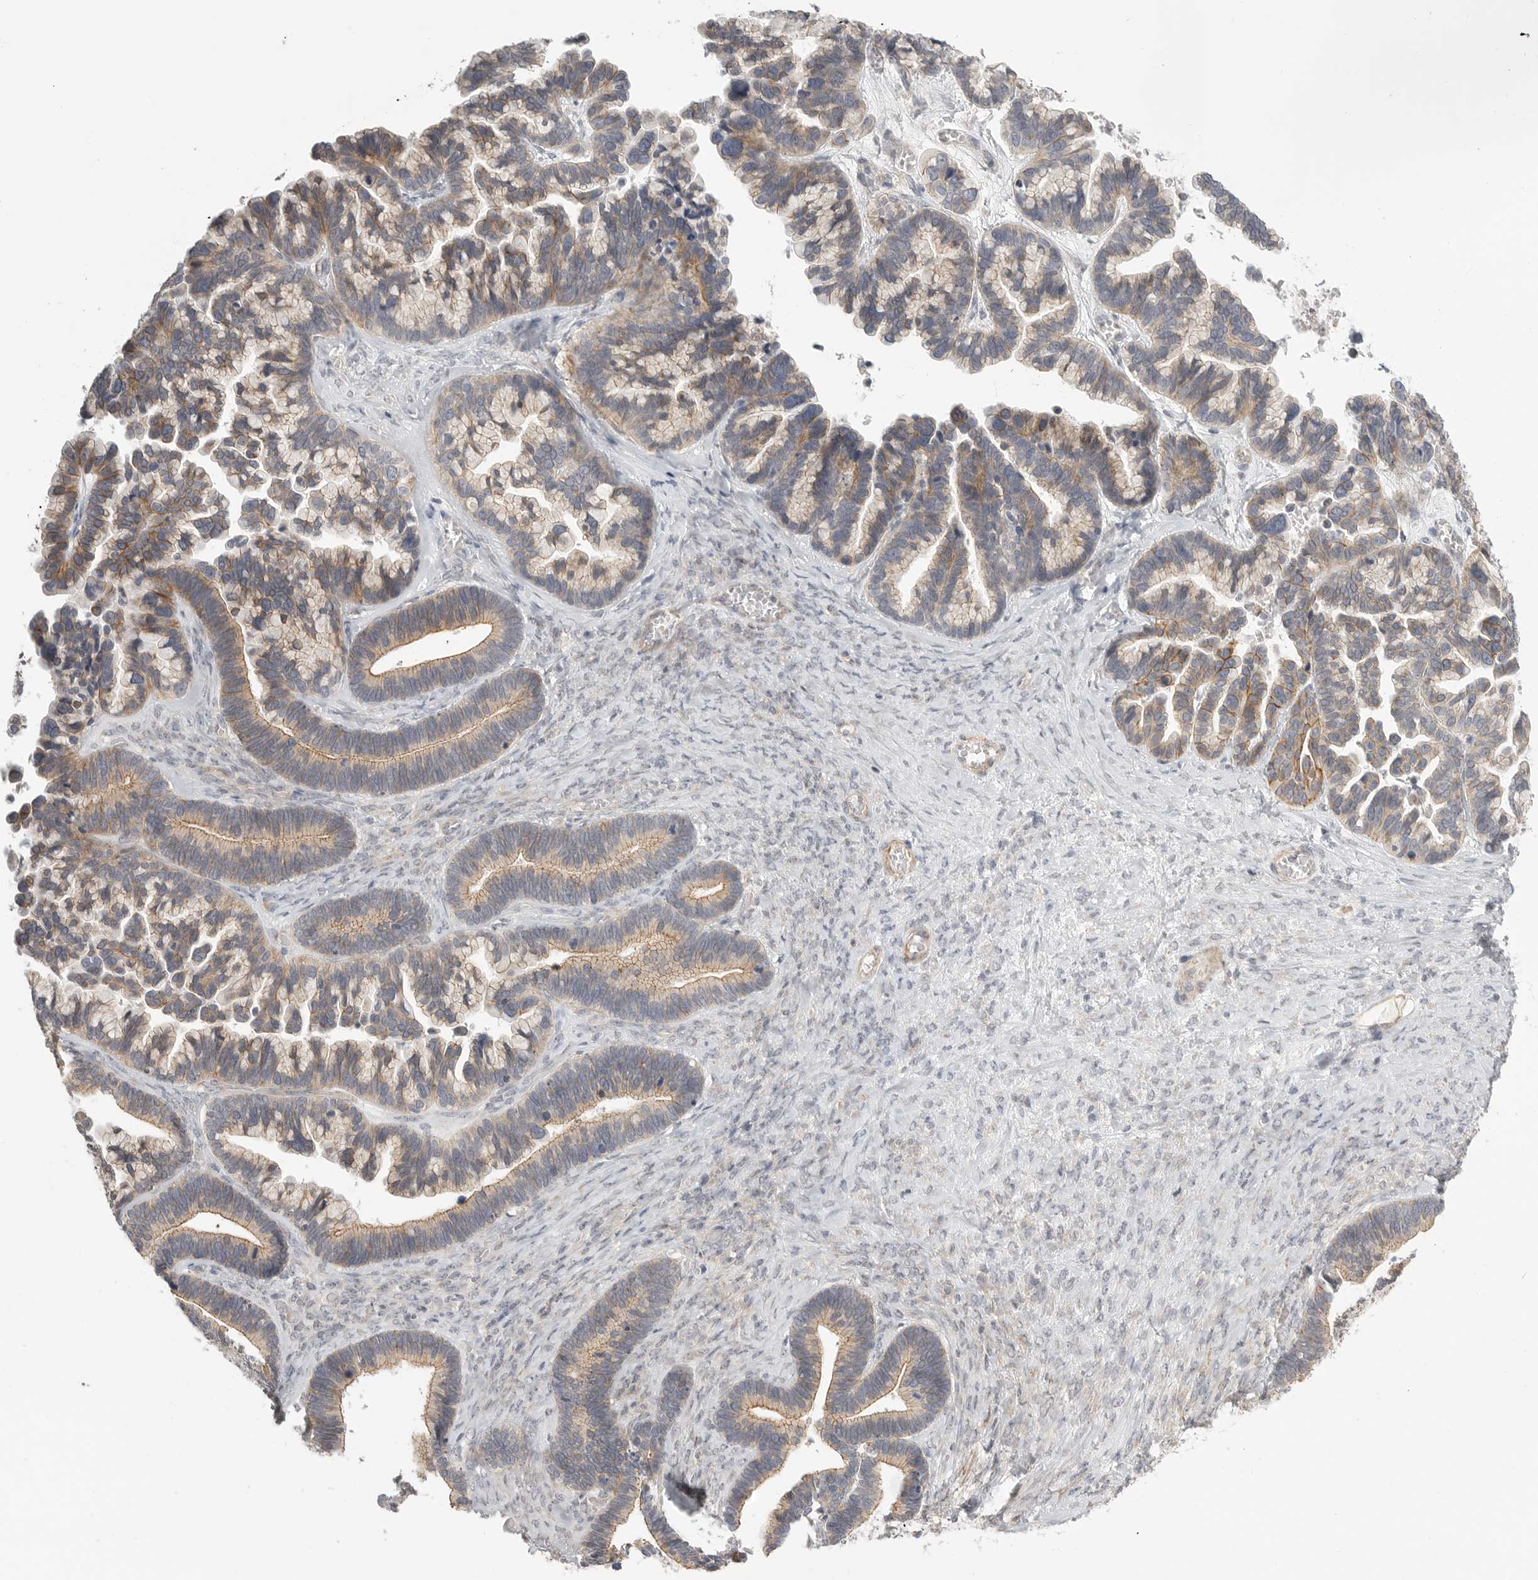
{"staining": {"intensity": "weak", "quantity": ">75%", "location": "cytoplasmic/membranous"}, "tissue": "ovarian cancer", "cell_type": "Tumor cells", "image_type": "cancer", "snomed": [{"axis": "morphology", "description": "Cystadenocarcinoma, serous, NOS"}, {"axis": "topography", "description": "Ovary"}], "caption": "IHC photomicrograph of neoplastic tissue: human ovarian cancer (serous cystadenocarcinoma) stained using immunohistochemistry (IHC) reveals low levels of weak protein expression localized specifically in the cytoplasmic/membranous of tumor cells, appearing as a cytoplasmic/membranous brown color.", "gene": "STAB2", "patient": {"sex": "female", "age": 56}}